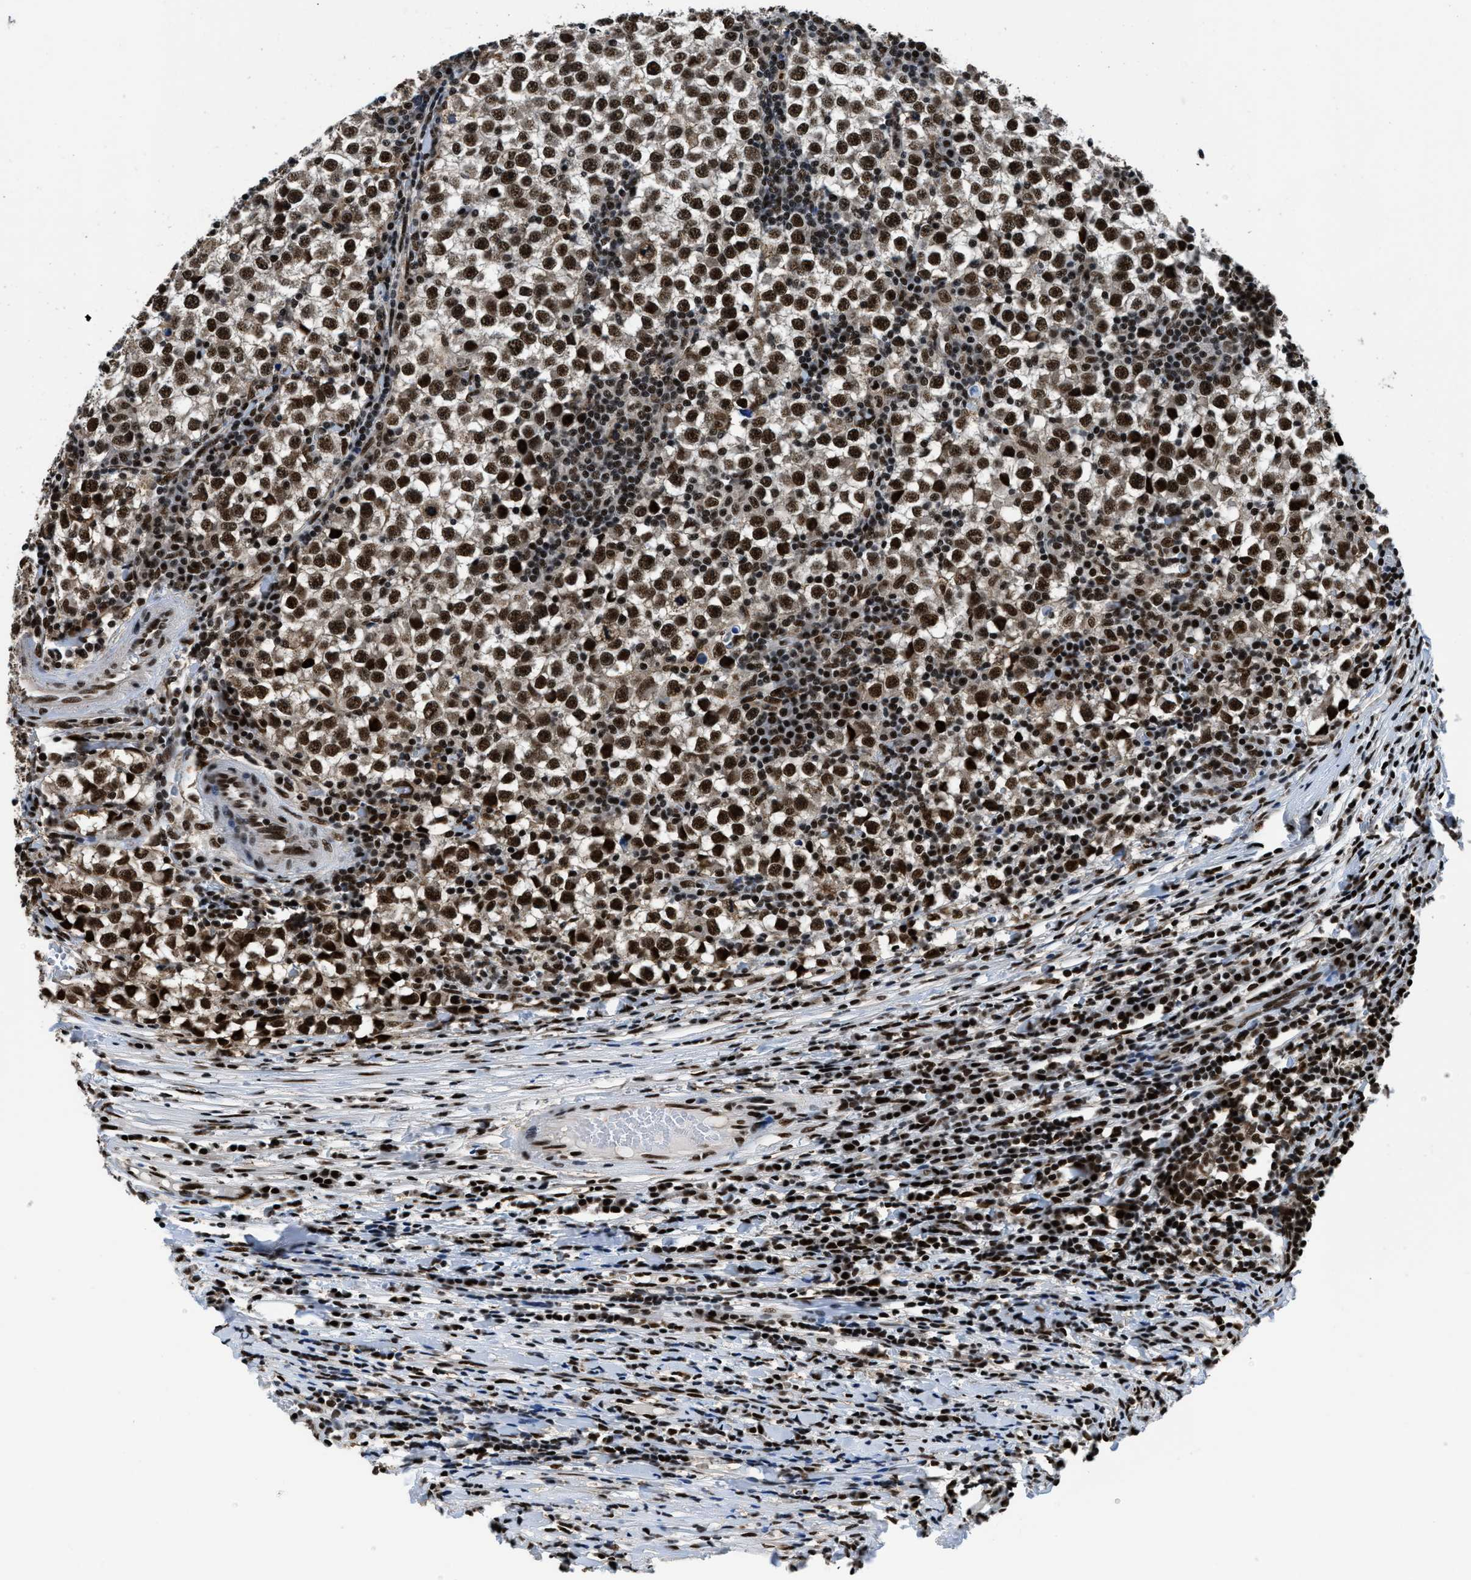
{"staining": {"intensity": "strong", "quantity": ">75%", "location": "nuclear"}, "tissue": "testis cancer", "cell_type": "Tumor cells", "image_type": "cancer", "snomed": [{"axis": "morphology", "description": "Seminoma, NOS"}, {"axis": "topography", "description": "Testis"}], "caption": "Protein expression analysis of human testis cancer (seminoma) reveals strong nuclear staining in approximately >75% of tumor cells.", "gene": "HNRNPH2", "patient": {"sex": "male", "age": 65}}